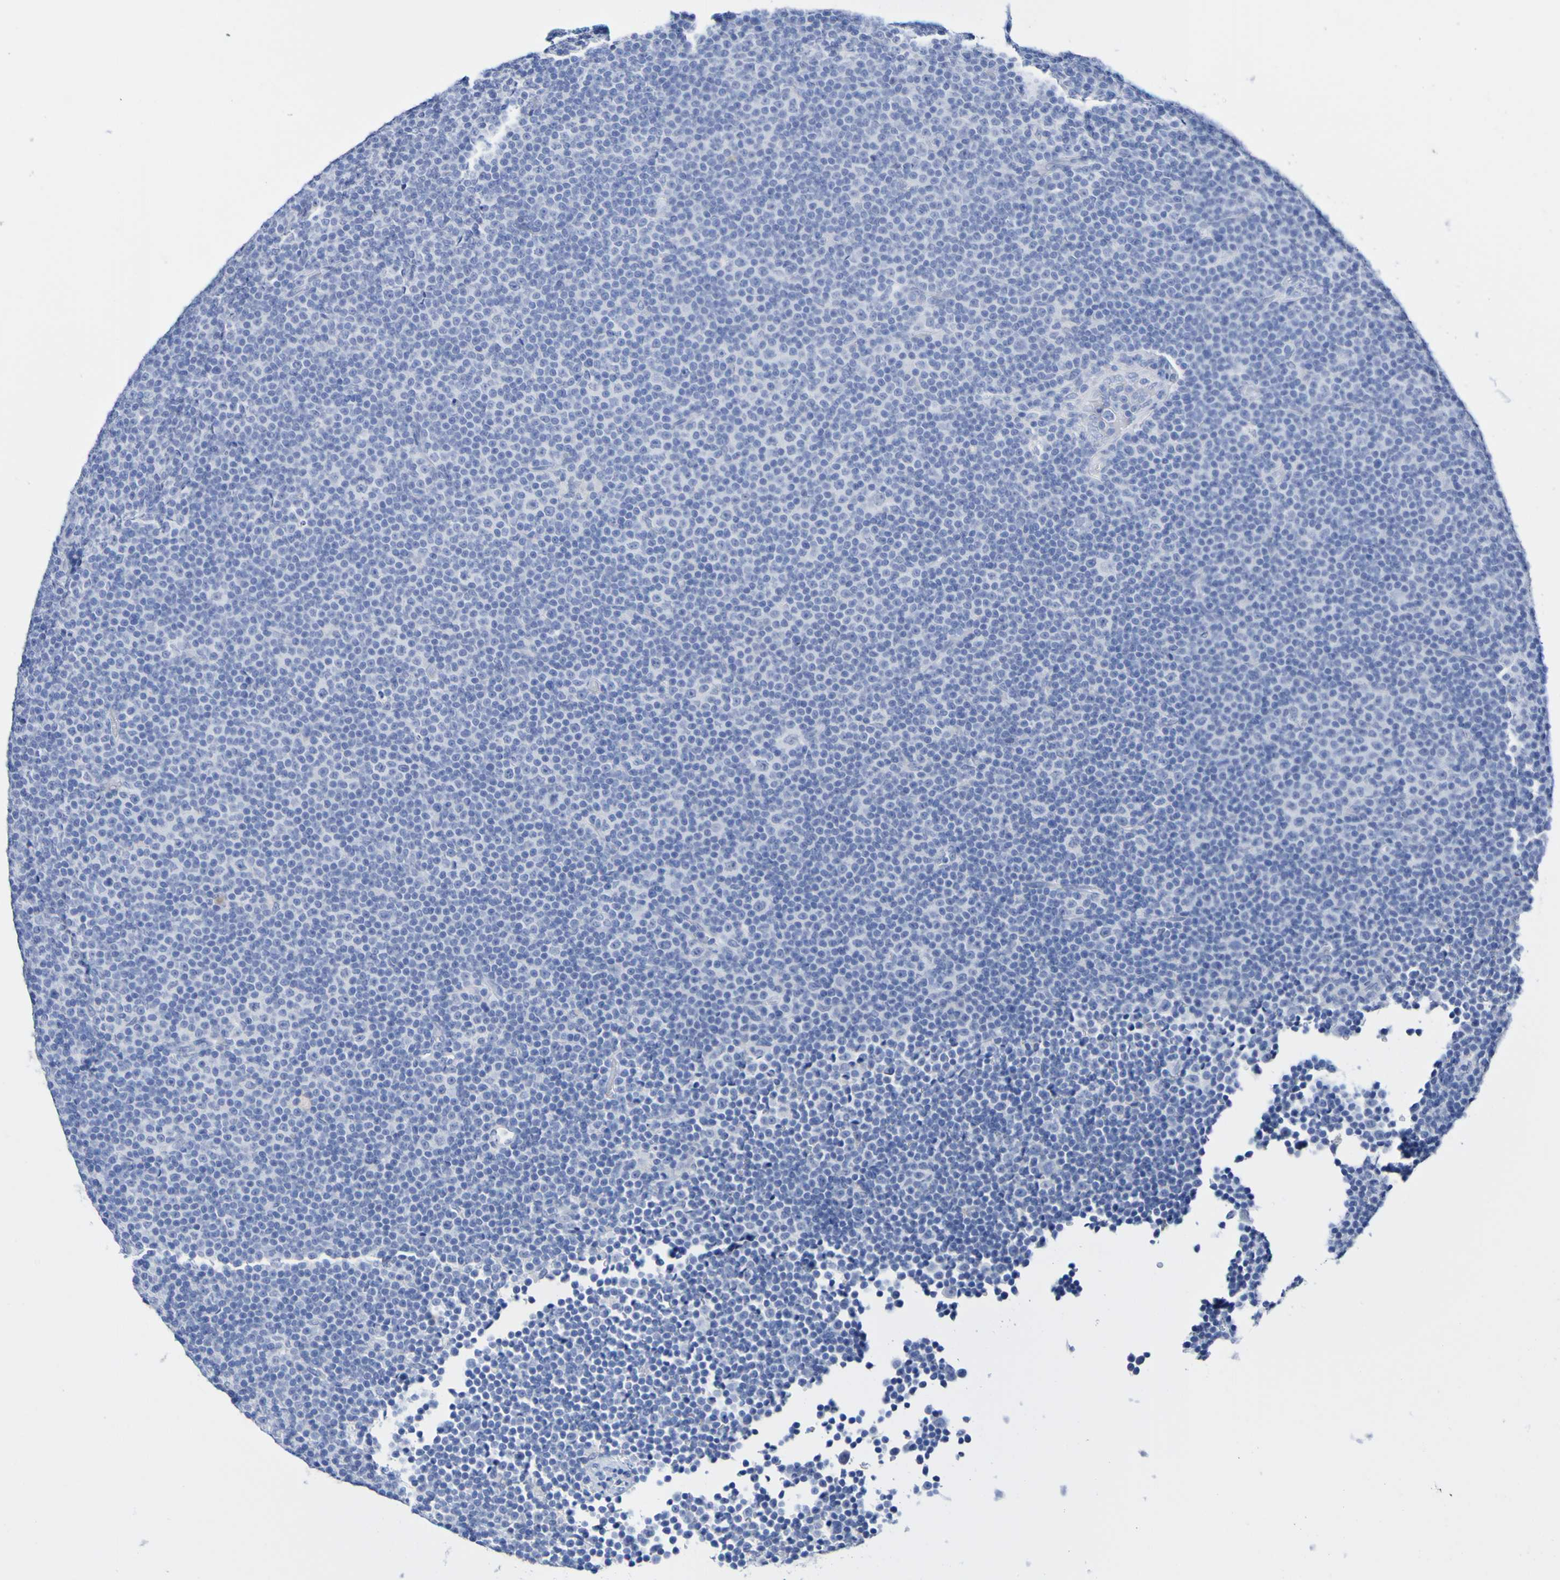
{"staining": {"intensity": "negative", "quantity": "none", "location": "none"}, "tissue": "lymphoma", "cell_type": "Tumor cells", "image_type": "cancer", "snomed": [{"axis": "morphology", "description": "Malignant lymphoma, non-Hodgkin's type, Low grade"}, {"axis": "topography", "description": "Lymph node"}], "caption": "IHC photomicrograph of malignant lymphoma, non-Hodgkin's type (low-grade) stained for a protein (brown), which exhibits no expression in tumor cells.", "gene": "SGCB", "patient": {"sex": "female", "age": 67}}